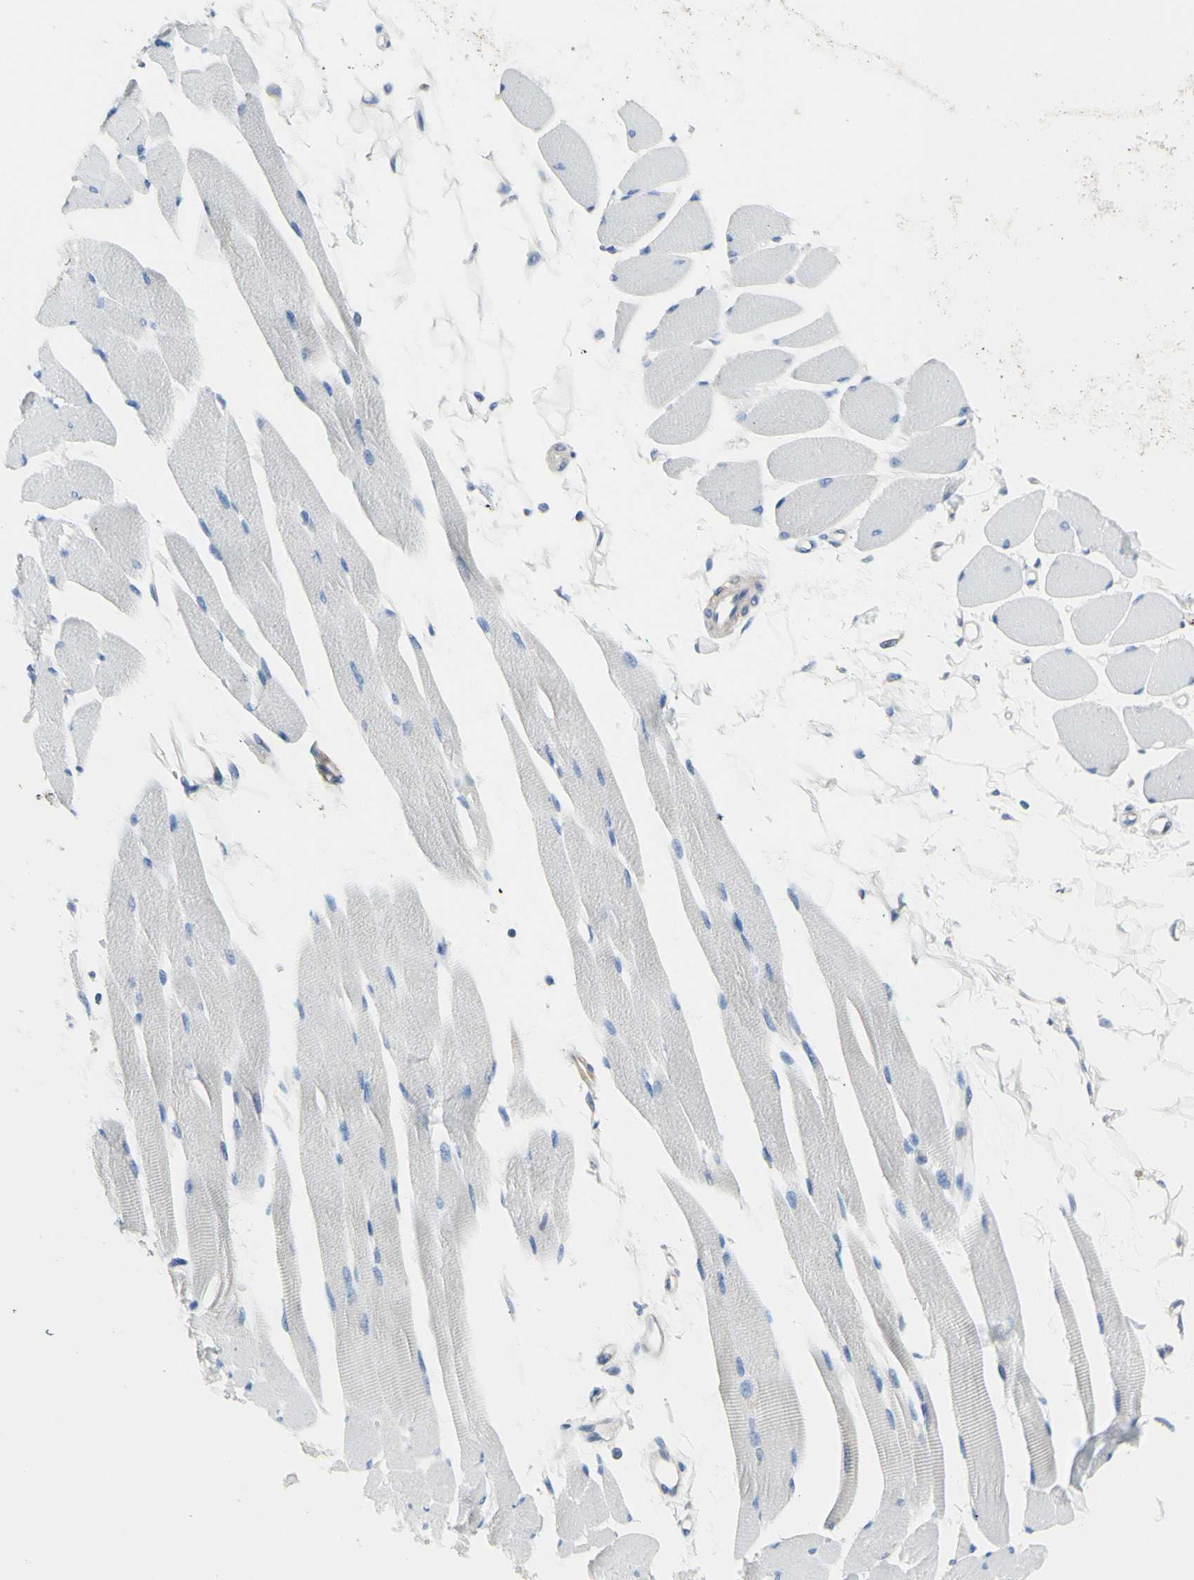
{"staining": {"intensity": "negative", "quantity": "none", "location": "none"}, "tissue": "skeletal muscle", "cell_type": "Myocytes", "image_type": "normal", "snomed": [{"axis": "morphology", "description": "Normal tissue, NOS"}, {"axis": "topography", "description": "Skeletal muscle"}, {"axis": "topography", "description": "Oral tissue"}, {"axis": "topography", "description": "Peripheral nerve tissue"}], "caption": "The IHC micrograph has no significant positivity in myocytes of skeletal muscle. Brightfield microscopy of immunohistochemistry stained with DAB (3,3'-diaminobenzidine) (brown) and hematoxylin (blue), captured at high magnification.", "gene": "RETREG2", "patient": {"sex": "female", "age": 84}}